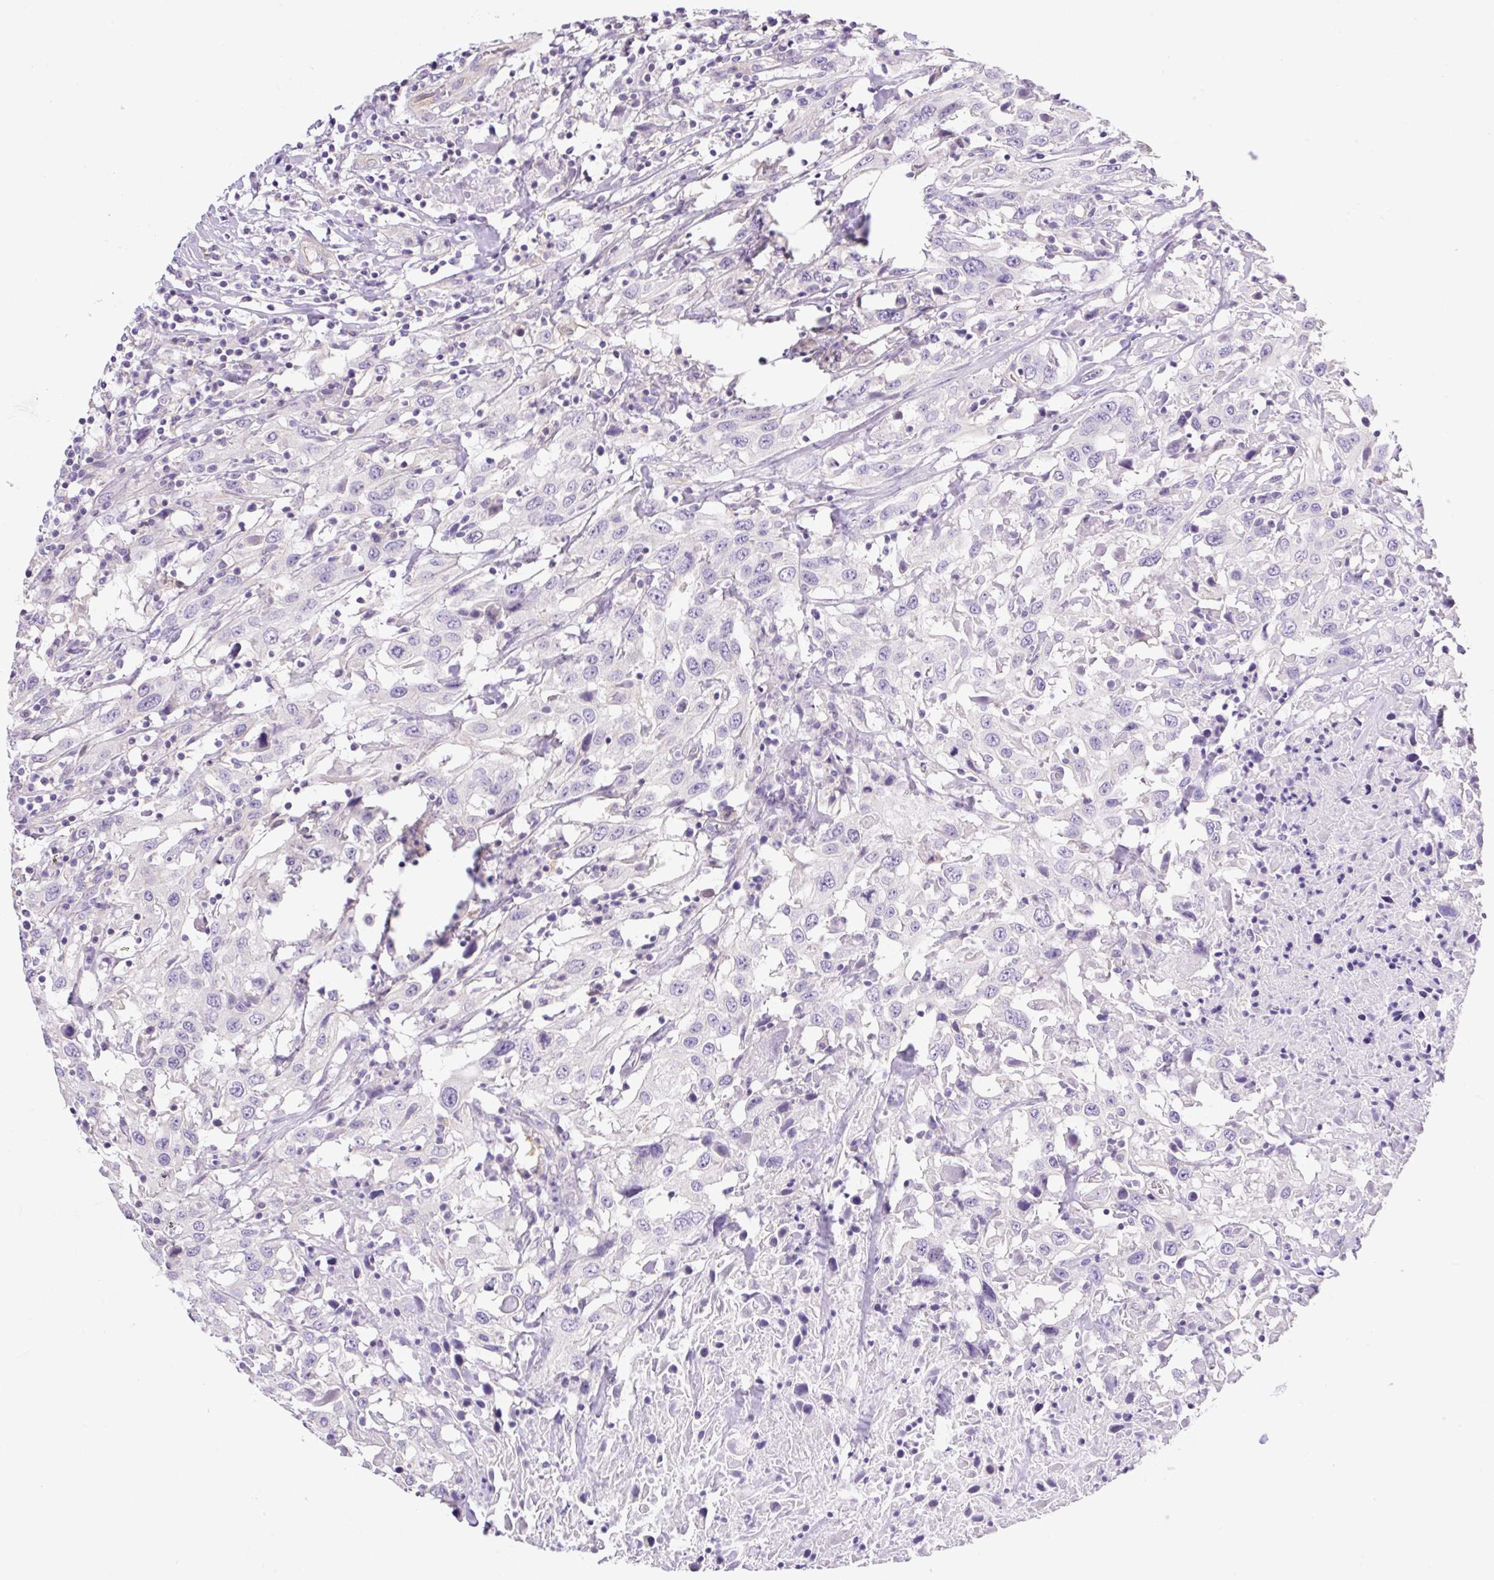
{"staining": {"intensity": "negative", "quantity": "none", "location": "none"}, "tissue": "urothelial cancer", "cell_type": "Tumor cells", "image_type": "cancer", "snomed": [{"axis": "morphology", "description": "Urothelial carcinoma, High grade"}, {"axis": "topography", "description": "Urinary bladder"}], "caption": "Urothelial cancer was stained to show a protein in brown. There is no significant positivity in tumor cells.", "gene": "CAMK2B", "patient": {"sex": "male", "age": 61}}